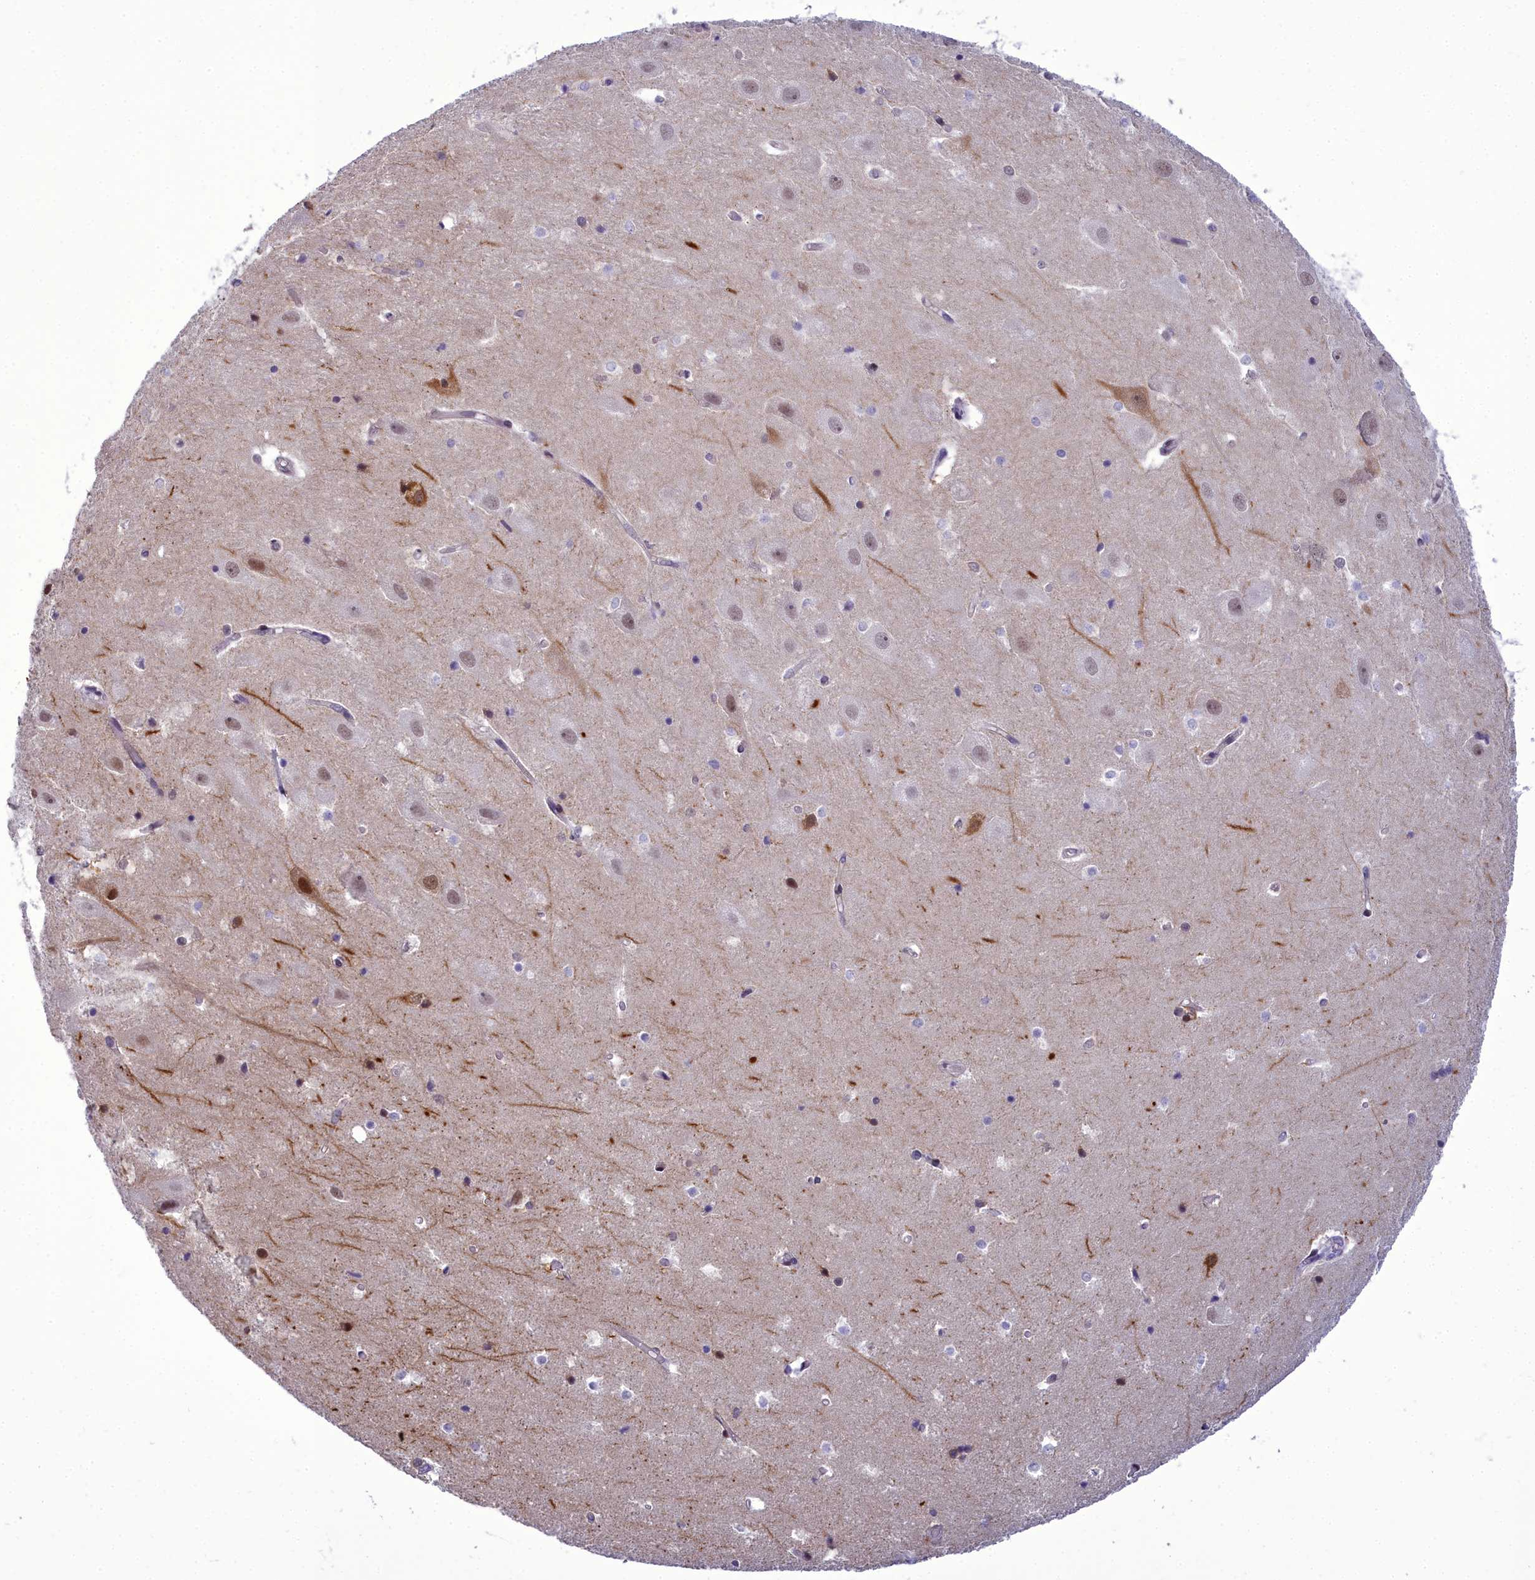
{"staining": {"intensity": "weak", "quantity": "<25%", "location": "nuclear"}, "tissue": "hippocampus", "cell_type": "Glial cells", "image_type": "normal", "snomed": [{"axis": "morphology", "description": "Normal tissue, NOS"}, {"axis": "topography", "description": "Hippocampus"}], "caption": "The immunohistochemistry (IHC) micrograph has no significant staining in glial cells of hippocampus. The staining was performed using DAB (3,3'-diaminobenzidine) to visualize the protein expression in brown, while the nuclei were stained in blue with hematoxylin (Magnification: 20x).", "gene": "CEACAM19", "patient": {"sex": "female", "age": 52}}